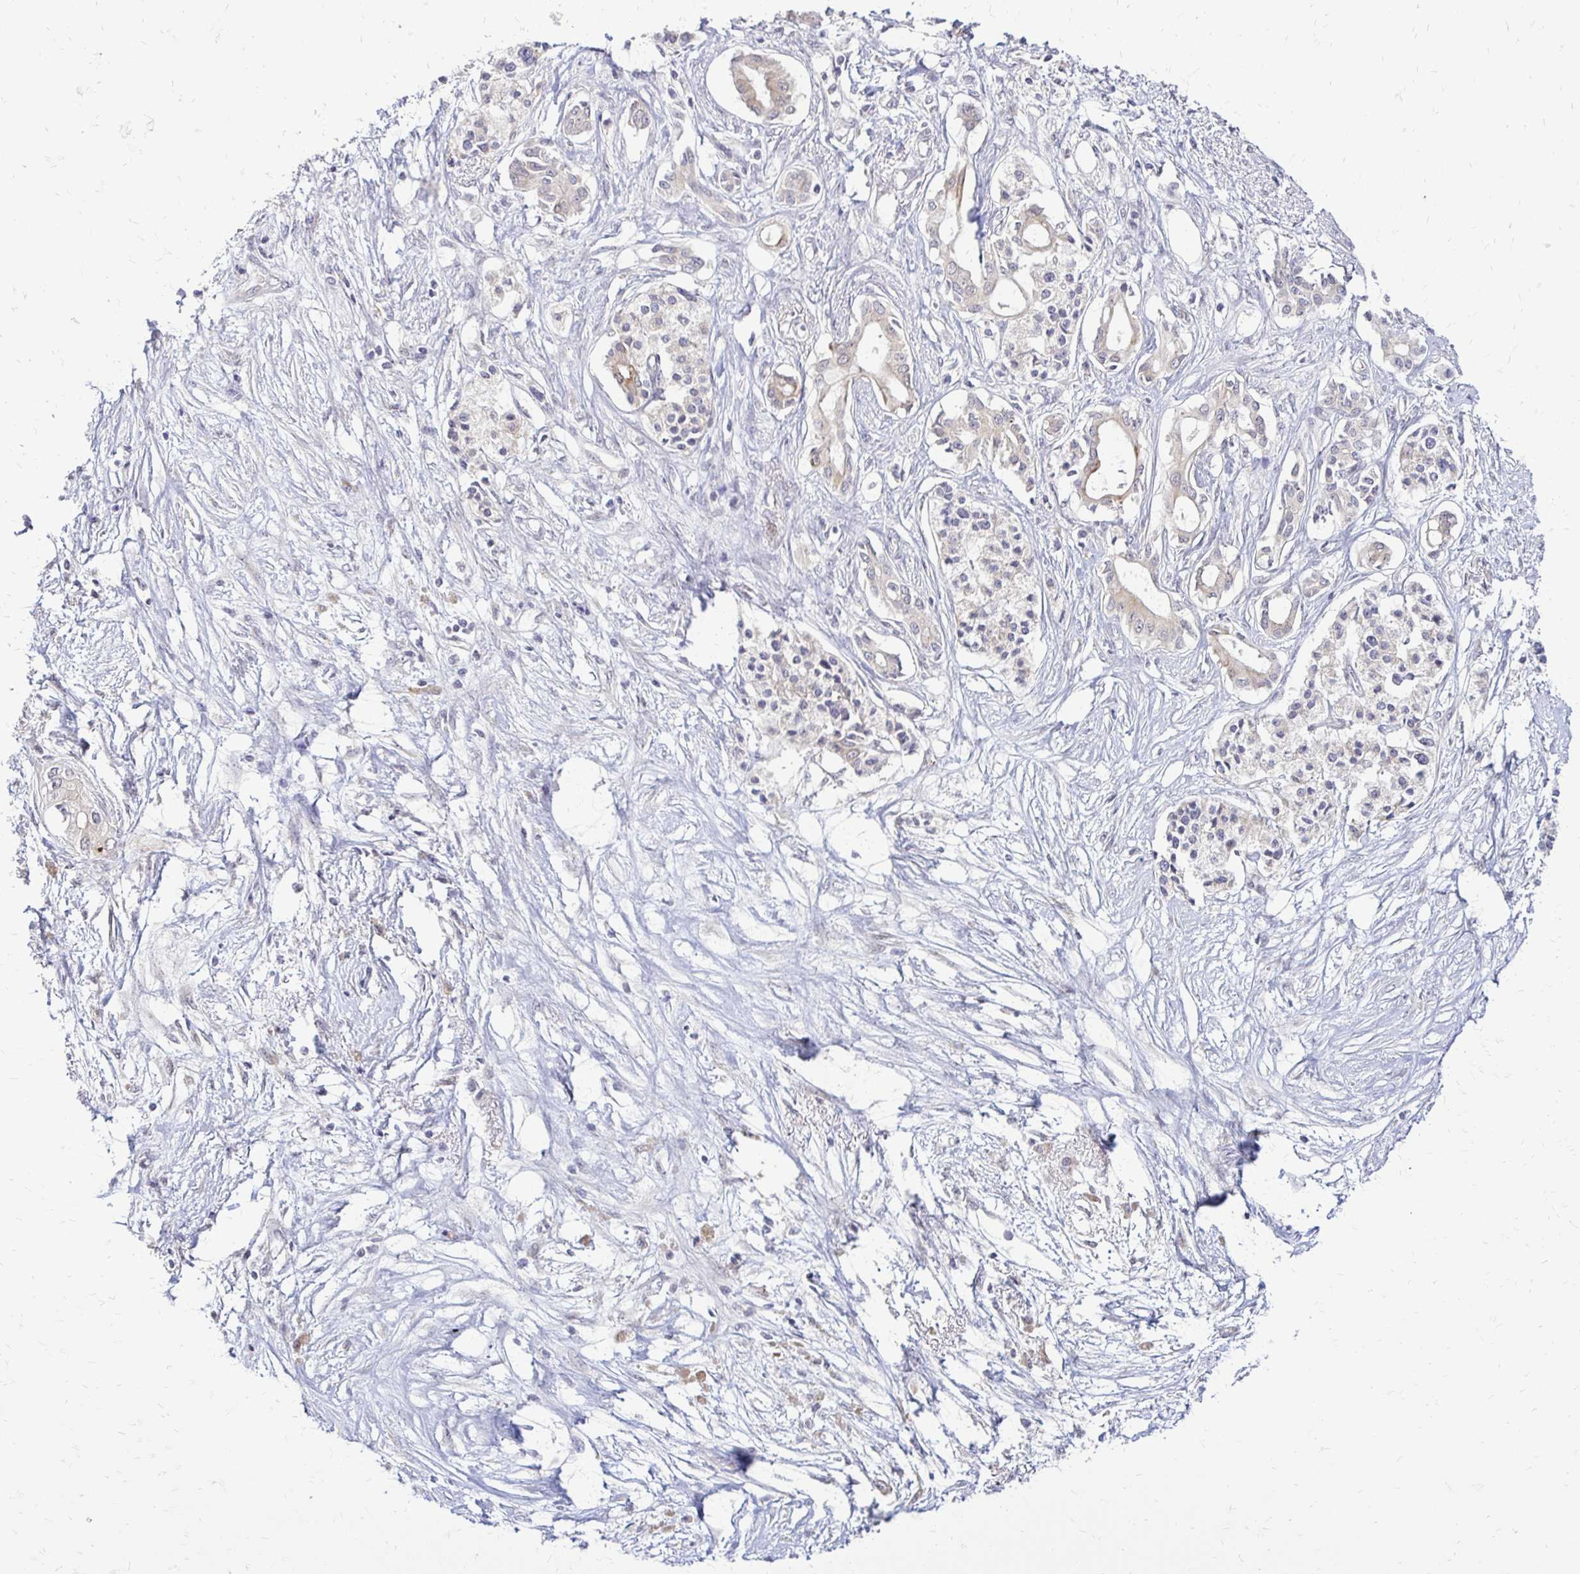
{"staining": {"intensity": "weak", "quantity": "<25%", "location": "cytoplasmic/membranous"}, "tissue": "pancreatic cancer", "cell_type": "Tumor cells", "image_type": "cancer", "snomed": [{"axis": "morphology", "description": "Adenocarcinoma, NOS"}, {"axis": "topography", "description": "Pancreas"}], "caption": "Tumor cells show no significant positivity in pancreatic cancer.", "gene": "TRIR", "patient": {"sex": "female", "age": 63}}